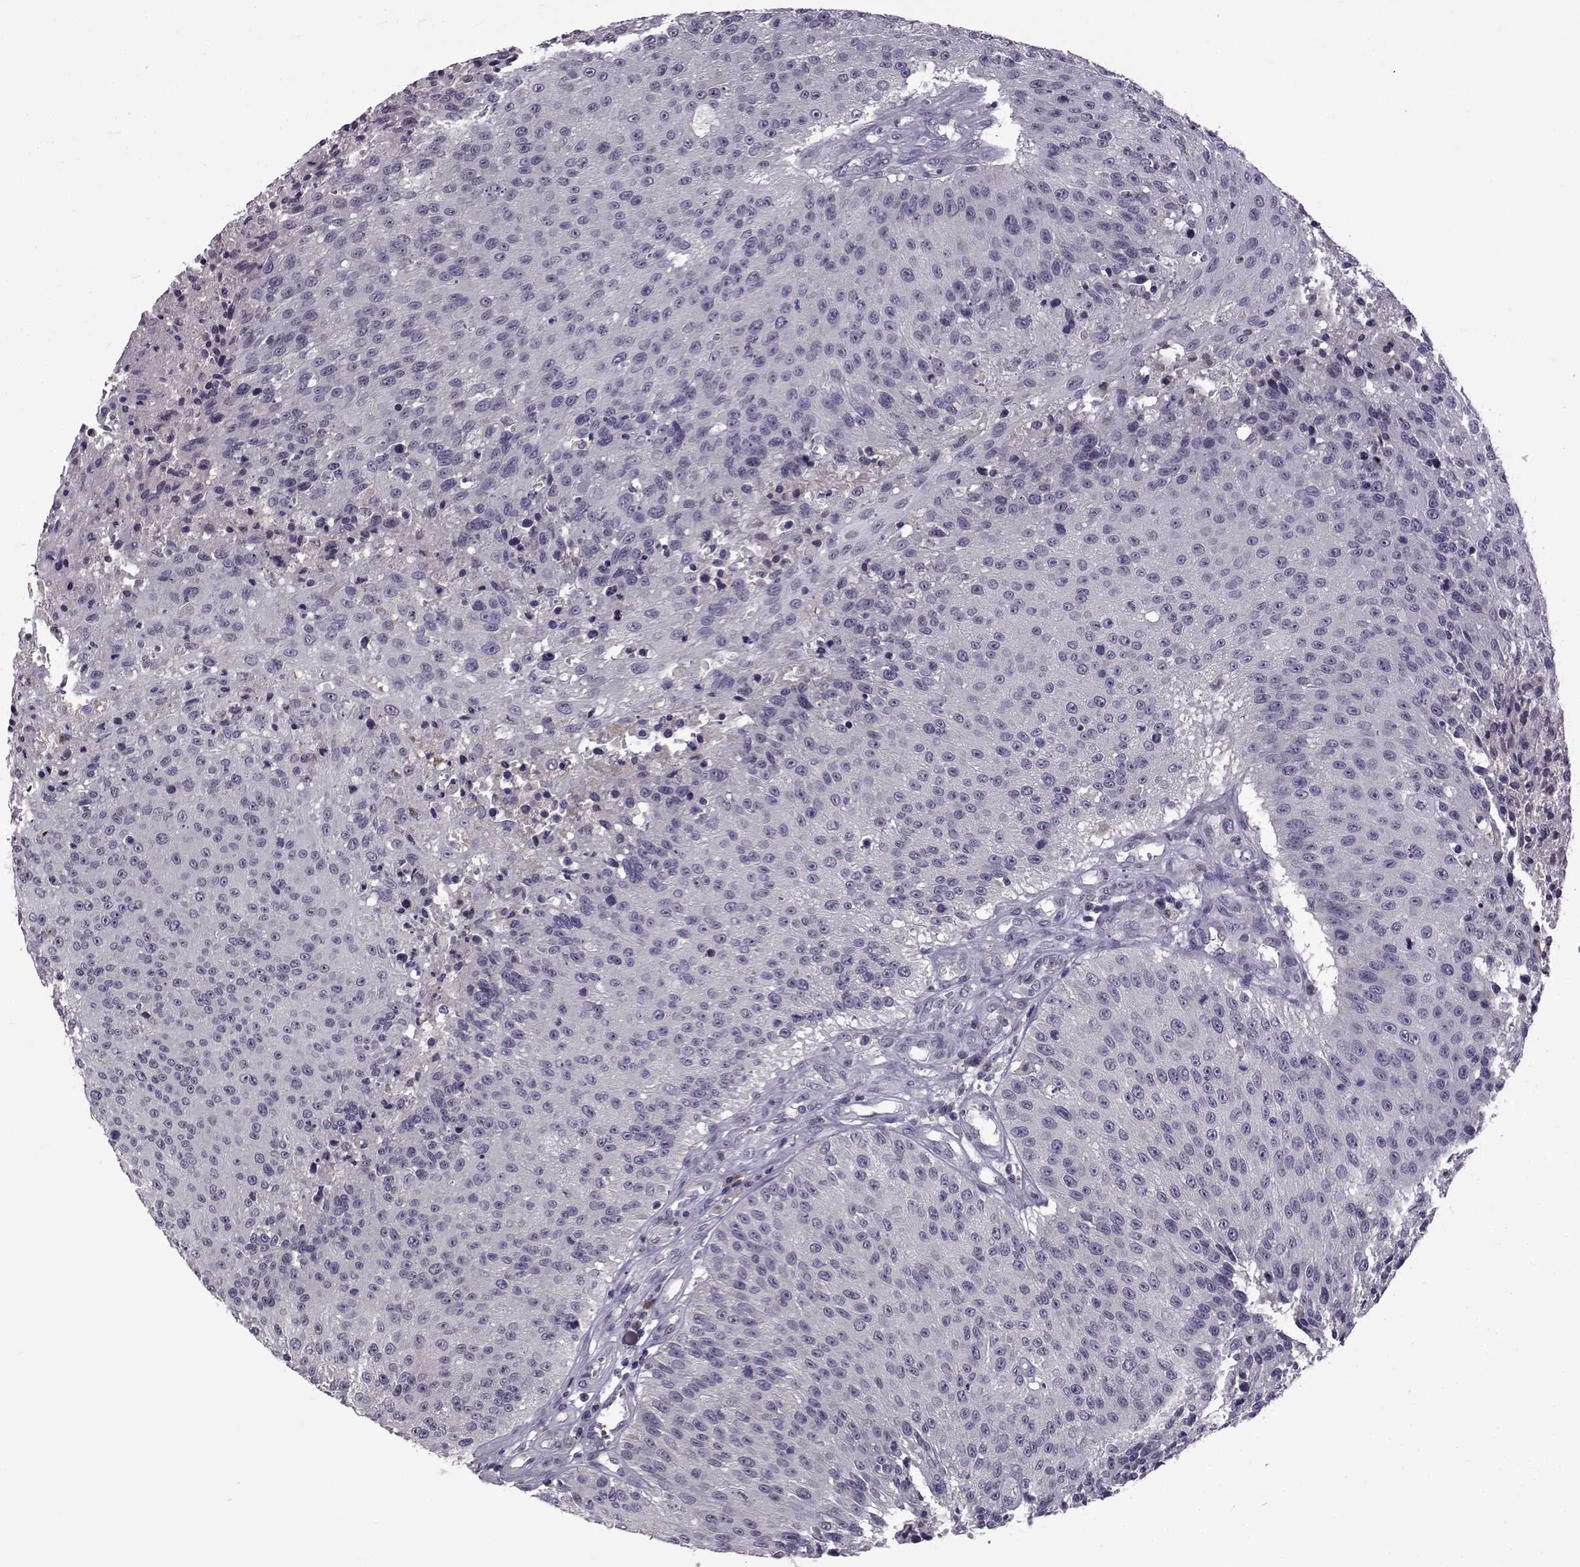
{"staining": {"intensity": "negative", "quantity": "none", "location": "none"}, "tissue": "urothelial cancer", "cell_type": "Tumor cells", "image_type": "cancer", "snomed": [{"axis": "morphology", "description": "Urothelial carcinoma, NOS"}, {"axis": "topography", "description": "Urinary bladder"}], "caption": "A histopathology image of human transitional cell carcinoma is negative for staining in tumor cells.", "gene": "TNFRSF11B", "patient": {"sex": "male", "age": 55}}